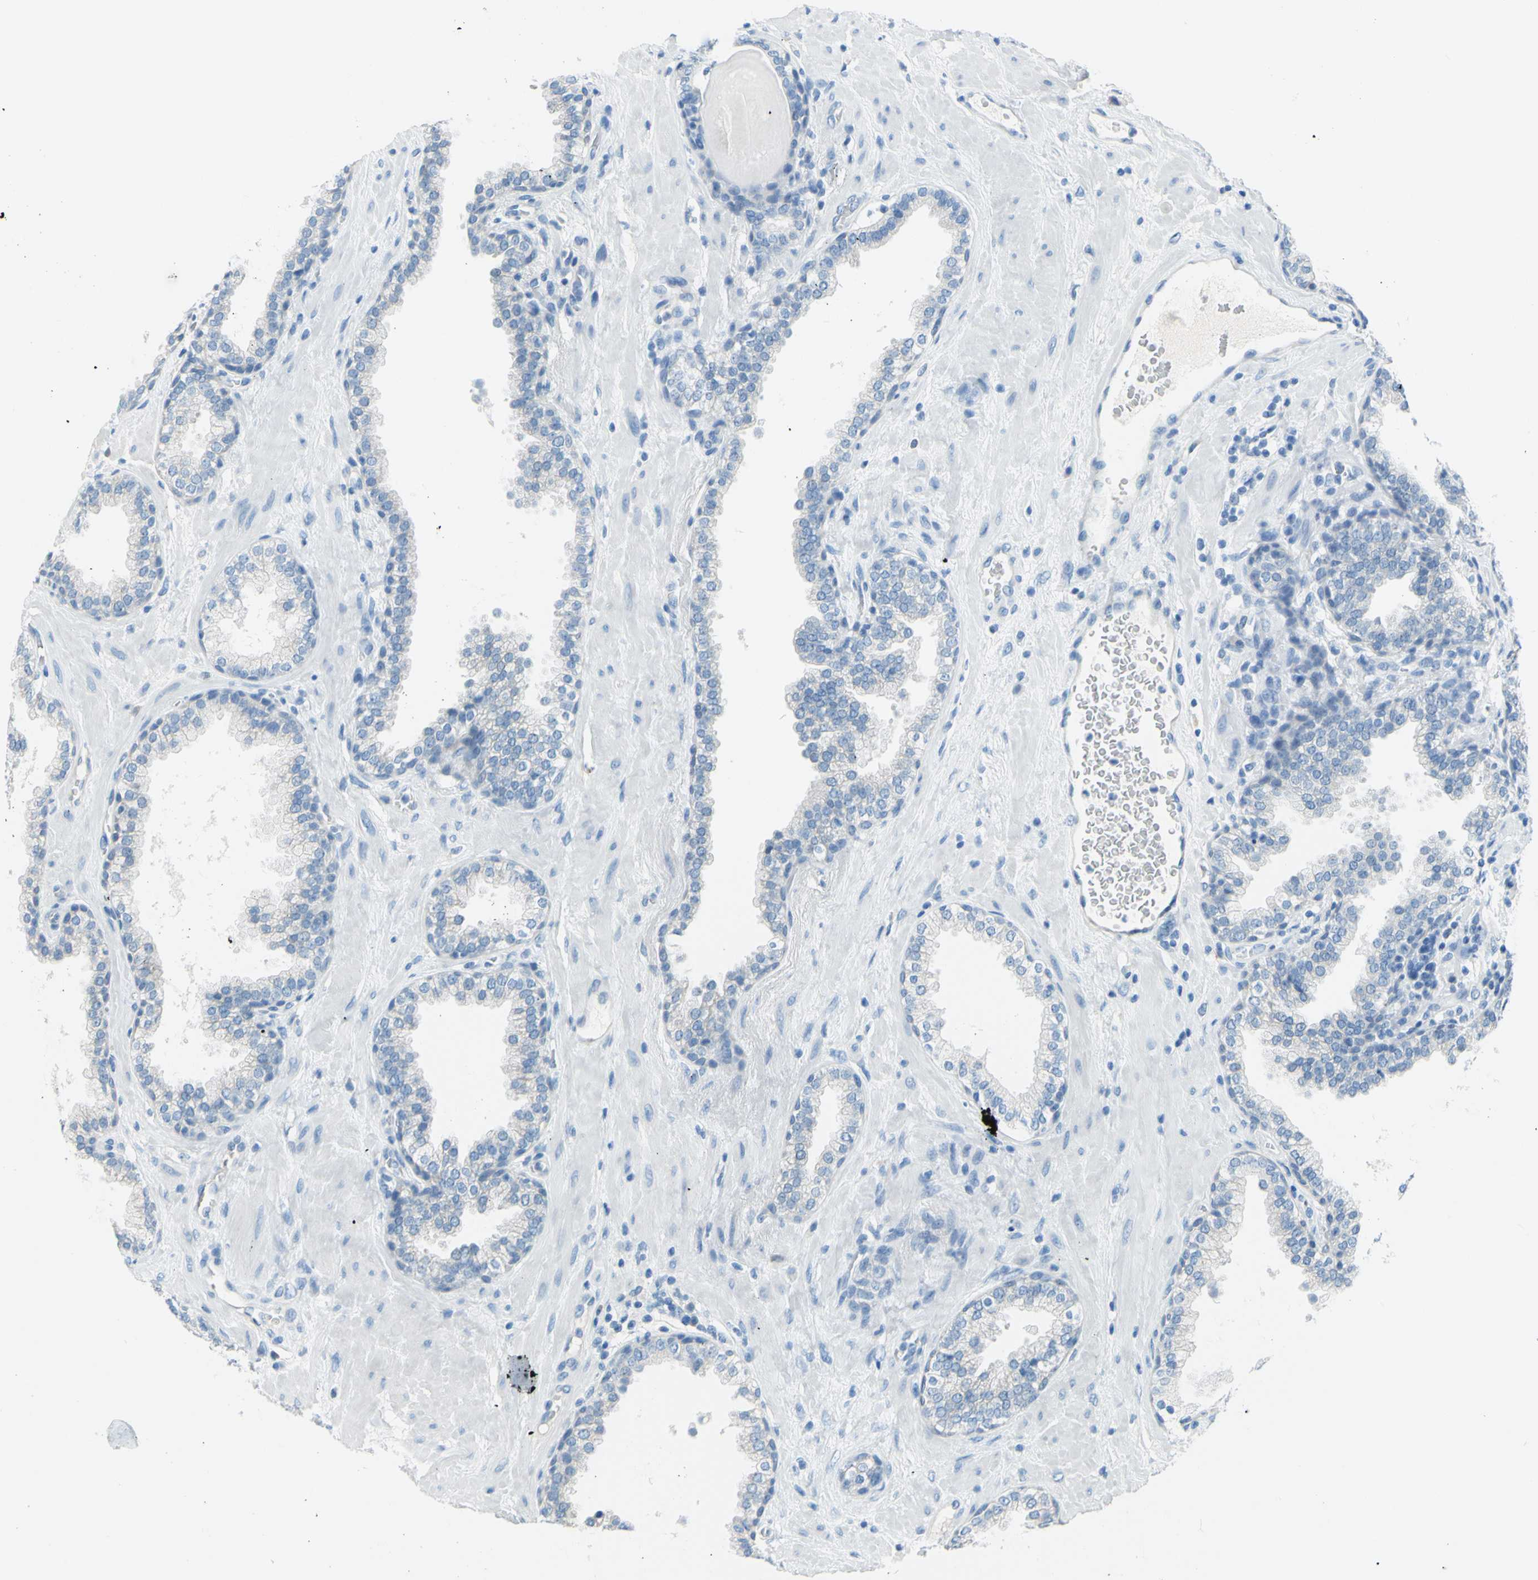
{"staining": {"intensity": "negative", "quantity": "none", "location": "none"}, "tissue": "prostate", "cell_type": "Glandular cells", "image_type": "normal", "snomed": [{"axis": "morphology", "description": "Normal tissue, NOS"}, {"axis": "topography", "description": "Prostate"}], "caption": "High magnification brightfield microscopy of benign prostate stained with DAB (3,3'-diaminobenzidine) (brown) and counterstained with hematoxylin (blue): glandular cells show no significant positivity.", "gene": "DCT", "patient": {"sex": "male", "age": 51}}